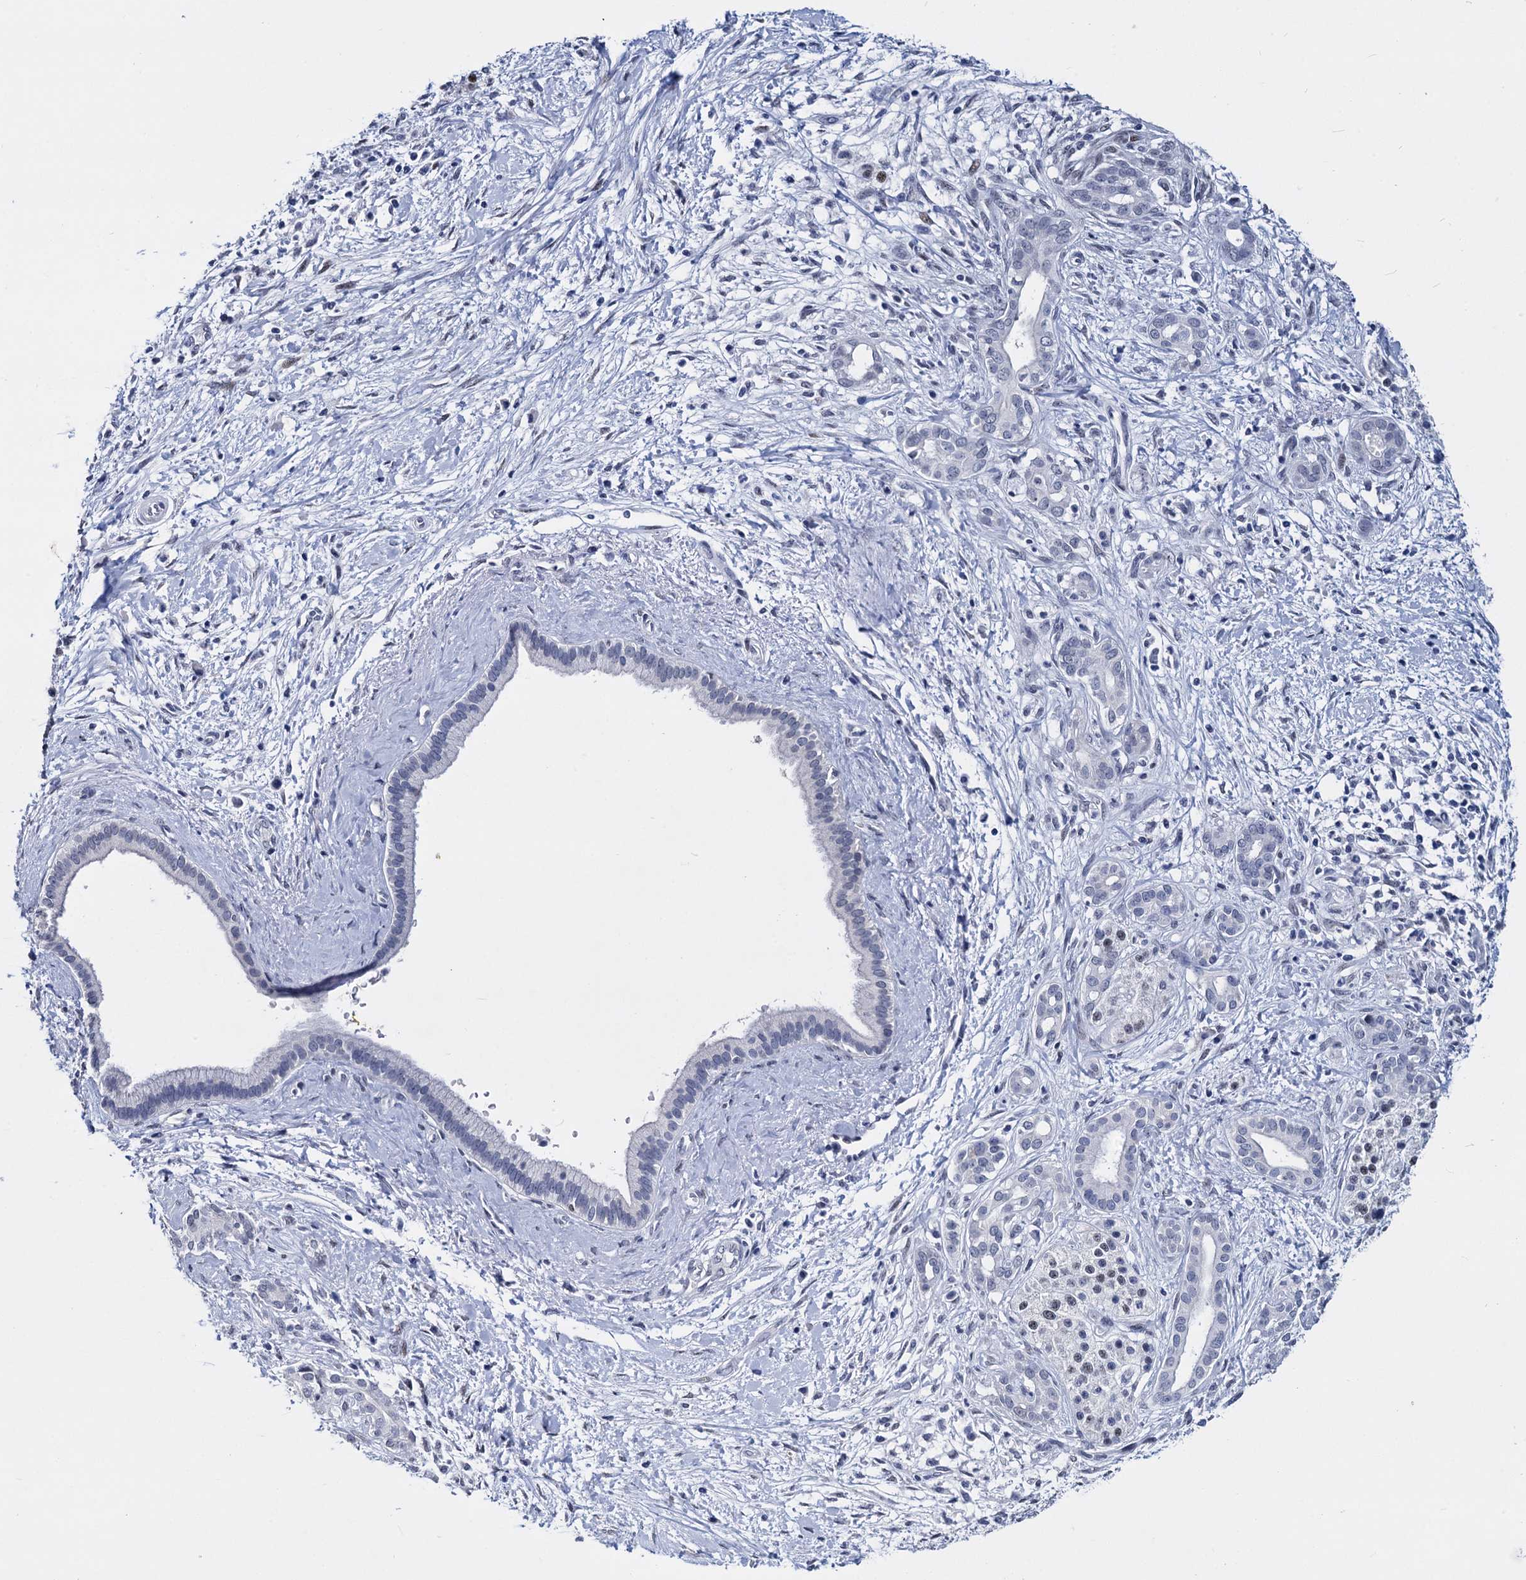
{"staining": {"intensity": "negative", "quantity": "none", "location": "none"}, "tissue": "pancreatic cancer", "cell_type": "Tumor cells", "image_type": "cancer", "snomed": [{"axis": "morphology", "description": "Adenocarcinoma, NOS"}, {"axis": "topography", "description": "Pancreas"}], "caption": "Immunohistochemistry photomicrograph of pancreatic cancer (adenocarcinoma) stained for a protein (brown), which reveals no positivity in tumor cells.", "gene": "MAGEA4", "patient": {"sex": "male", "age": 58}}